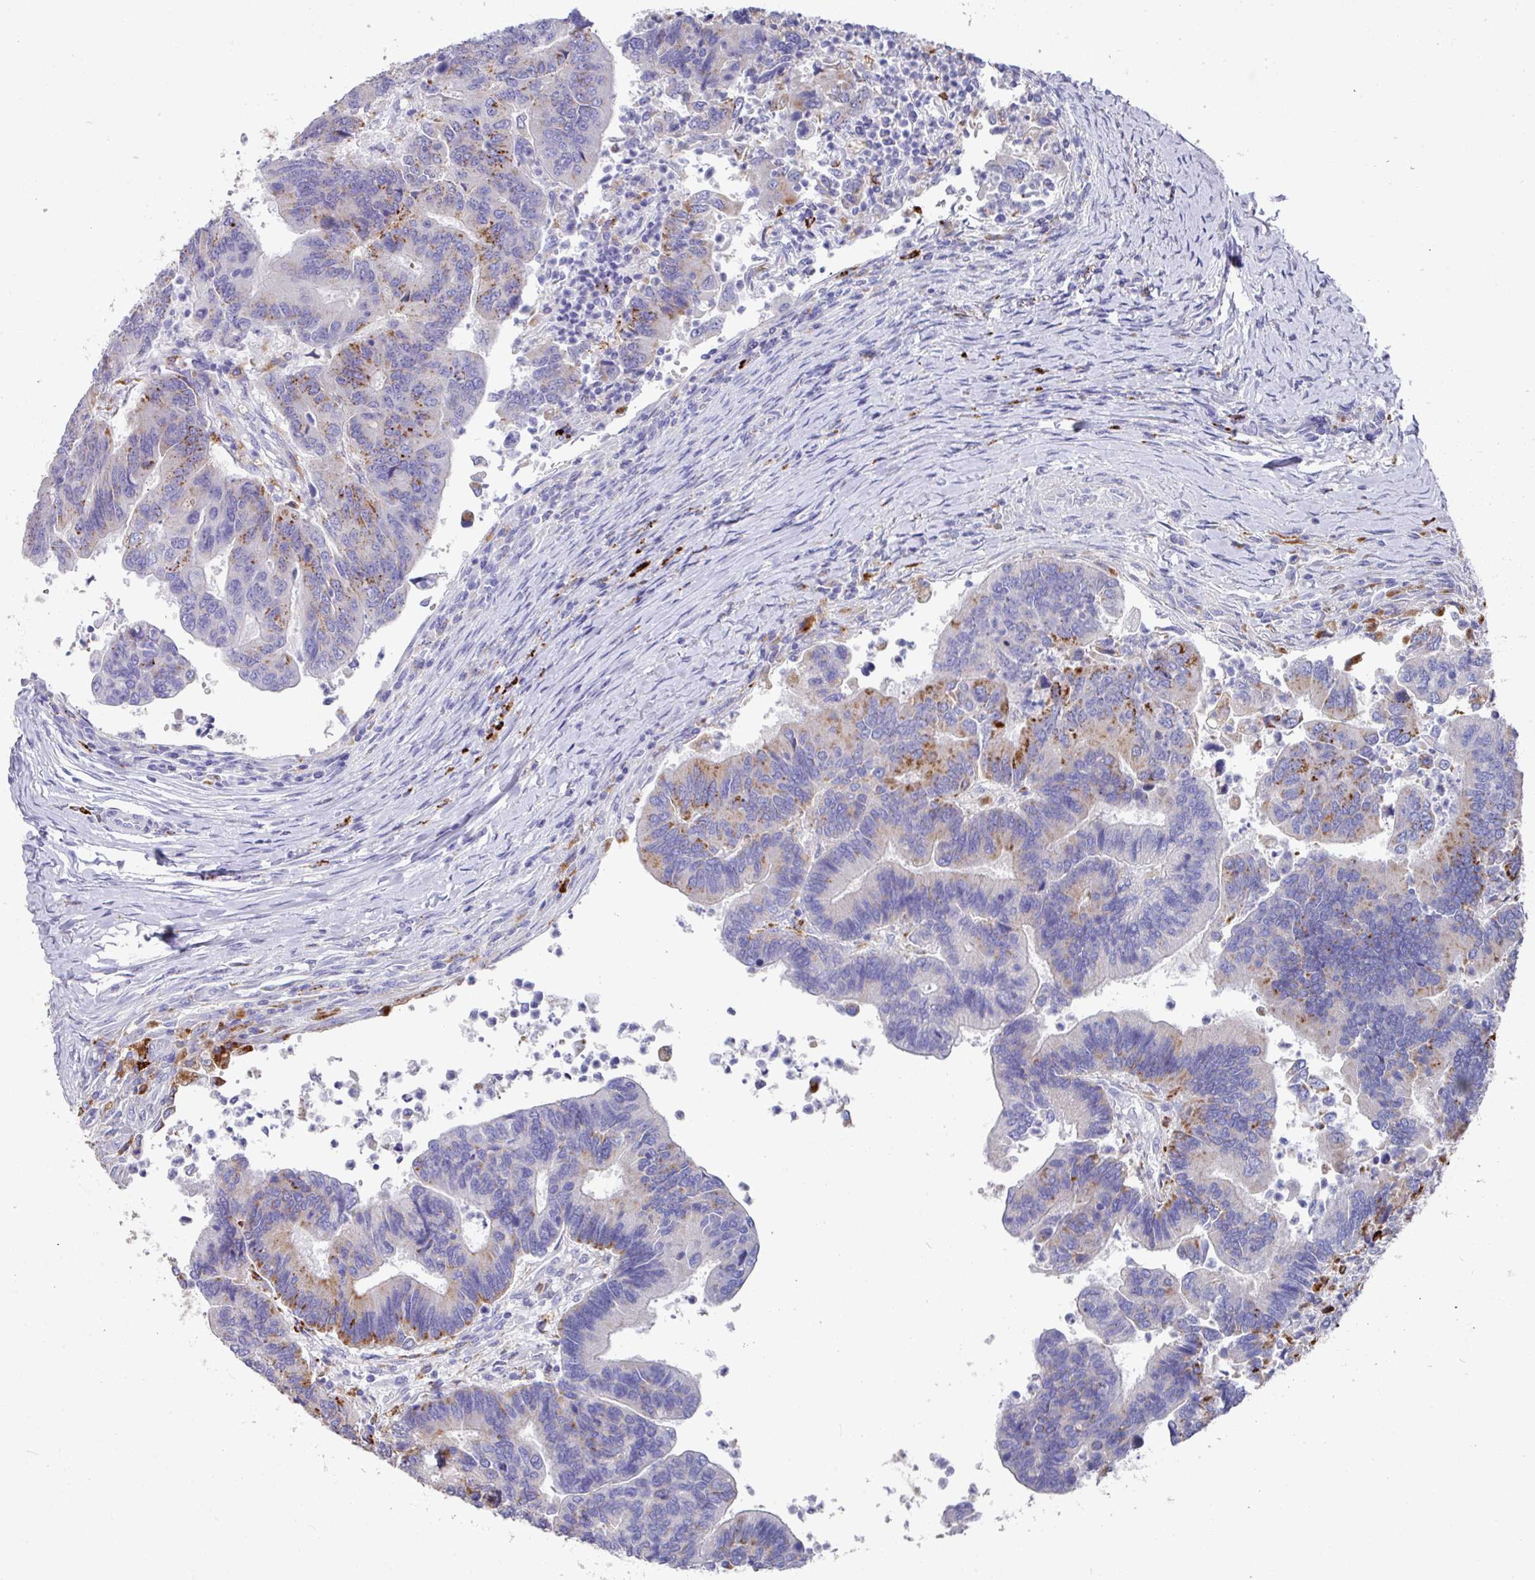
{"staining": {"intensity": "moderate", "quantity": "<25%", "location": "cytoplasmic/membranous"}, "tissue": "colorectal cancer", "cell_type": "Tumor cells", "image_type": "cancer", "snomed": [{"axis": "morphology", "description": "Adenocarcinoma, NOS"}, {"axis": "topography", "description": "Colon"}], "caption": "Human adenocarcinoma (colorectal) stained with a brown dye exhibits moderate cytoplasmic/membranous positive positivity in about <25% of tumor cells.", "gene": "CPVL", "patient": {"sex": "female", "age": 67}}